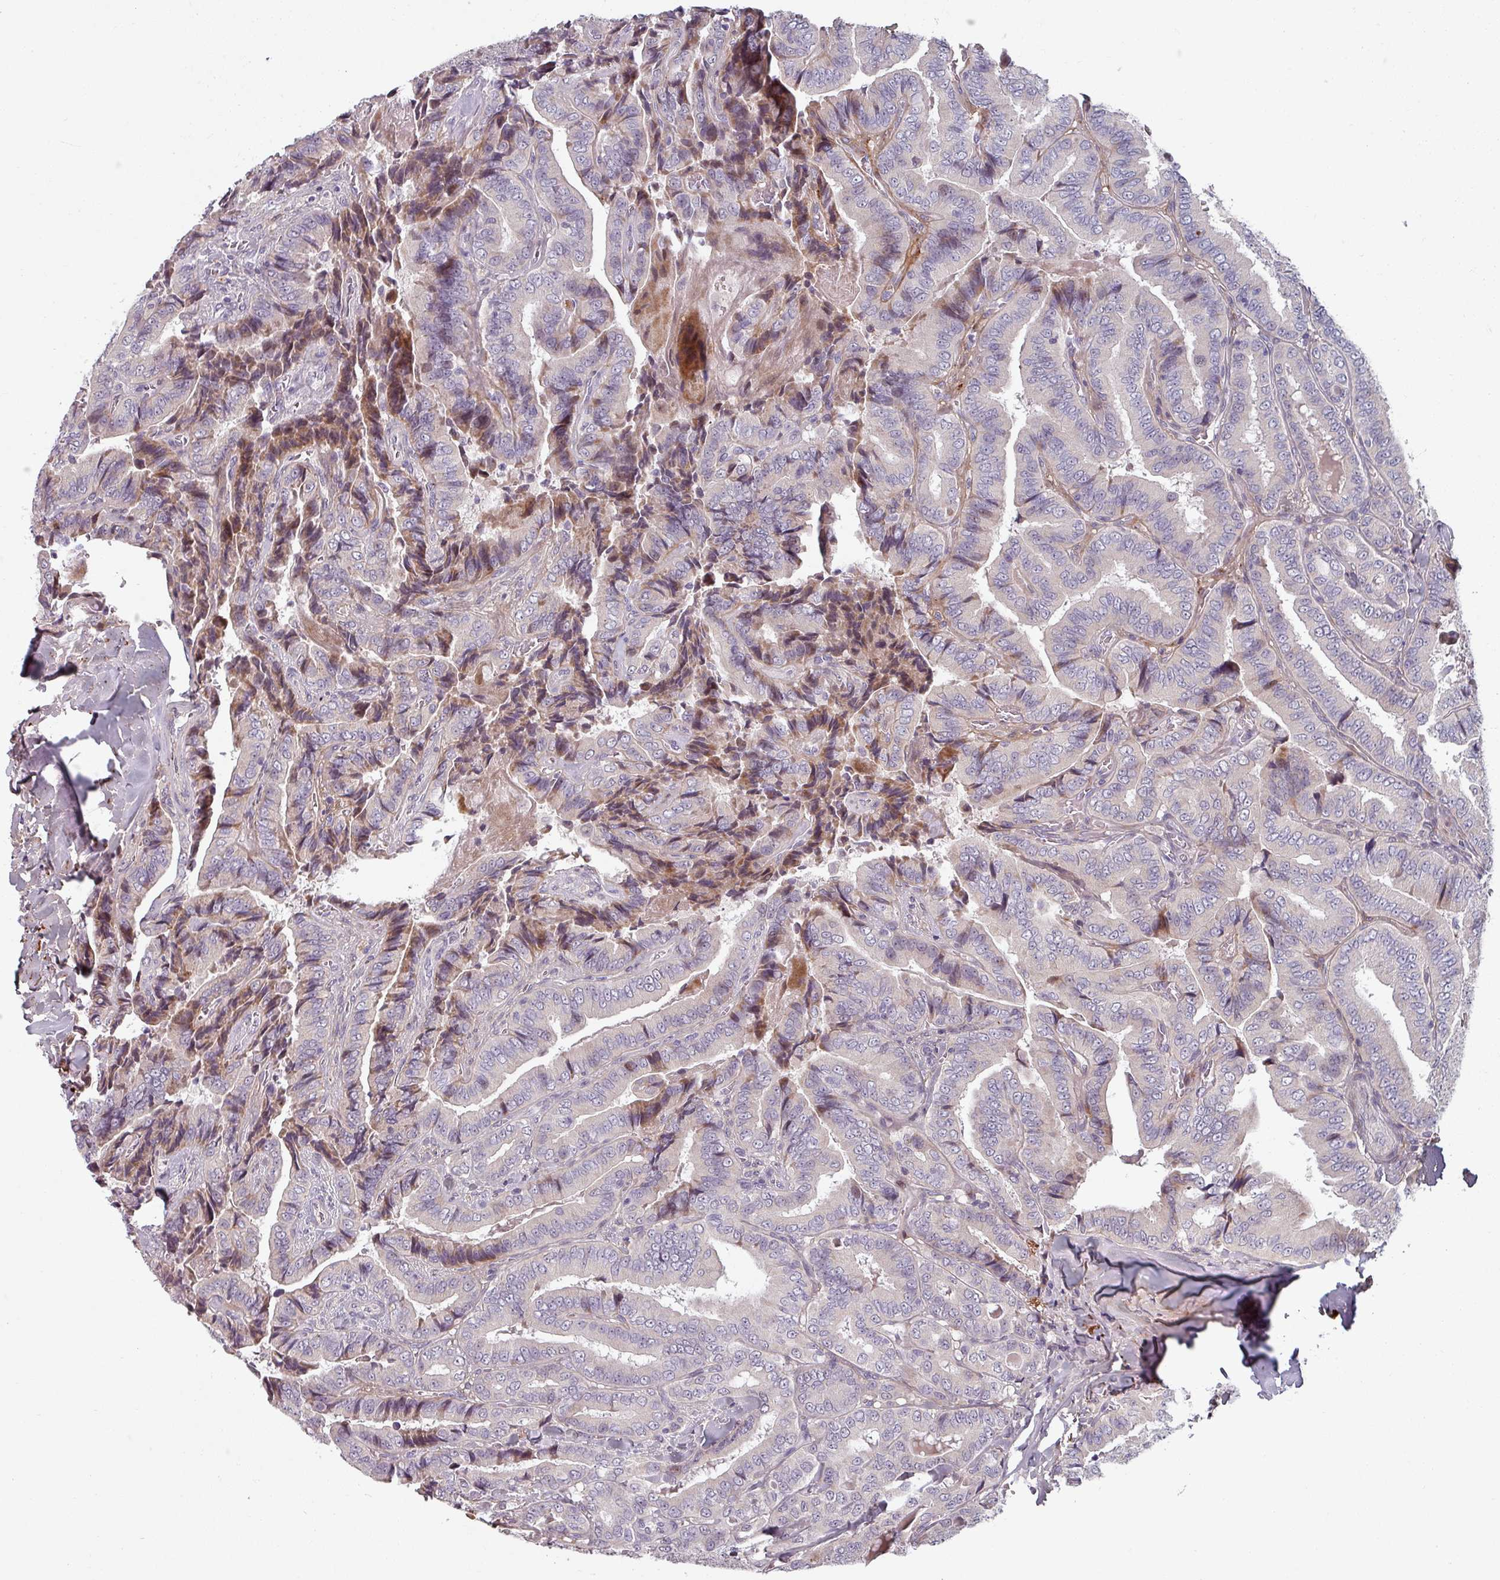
{"staining": {"intensity": "moderate", "quantity": "<25%", "location": "cytoplasmic/membranous"}, "tissue": "thyroid cancer", "cell_type": "Tumor cells", "image_type": "cancer", "snomed": [{"axis": "morphology", "description": "Papillary adenocarcinoma, NOS"}, {"axis": "topography", "description": "Thyroid gland"}], "caption": "There is low levels of moderate cytoplasmic/membranous positivity in tumor cells of thyroid cancer, as demonstrated by immunohistochemical staining (brown color).", "gene": "CYB5RL", "patient": {"sex": "male", "age": 61}}